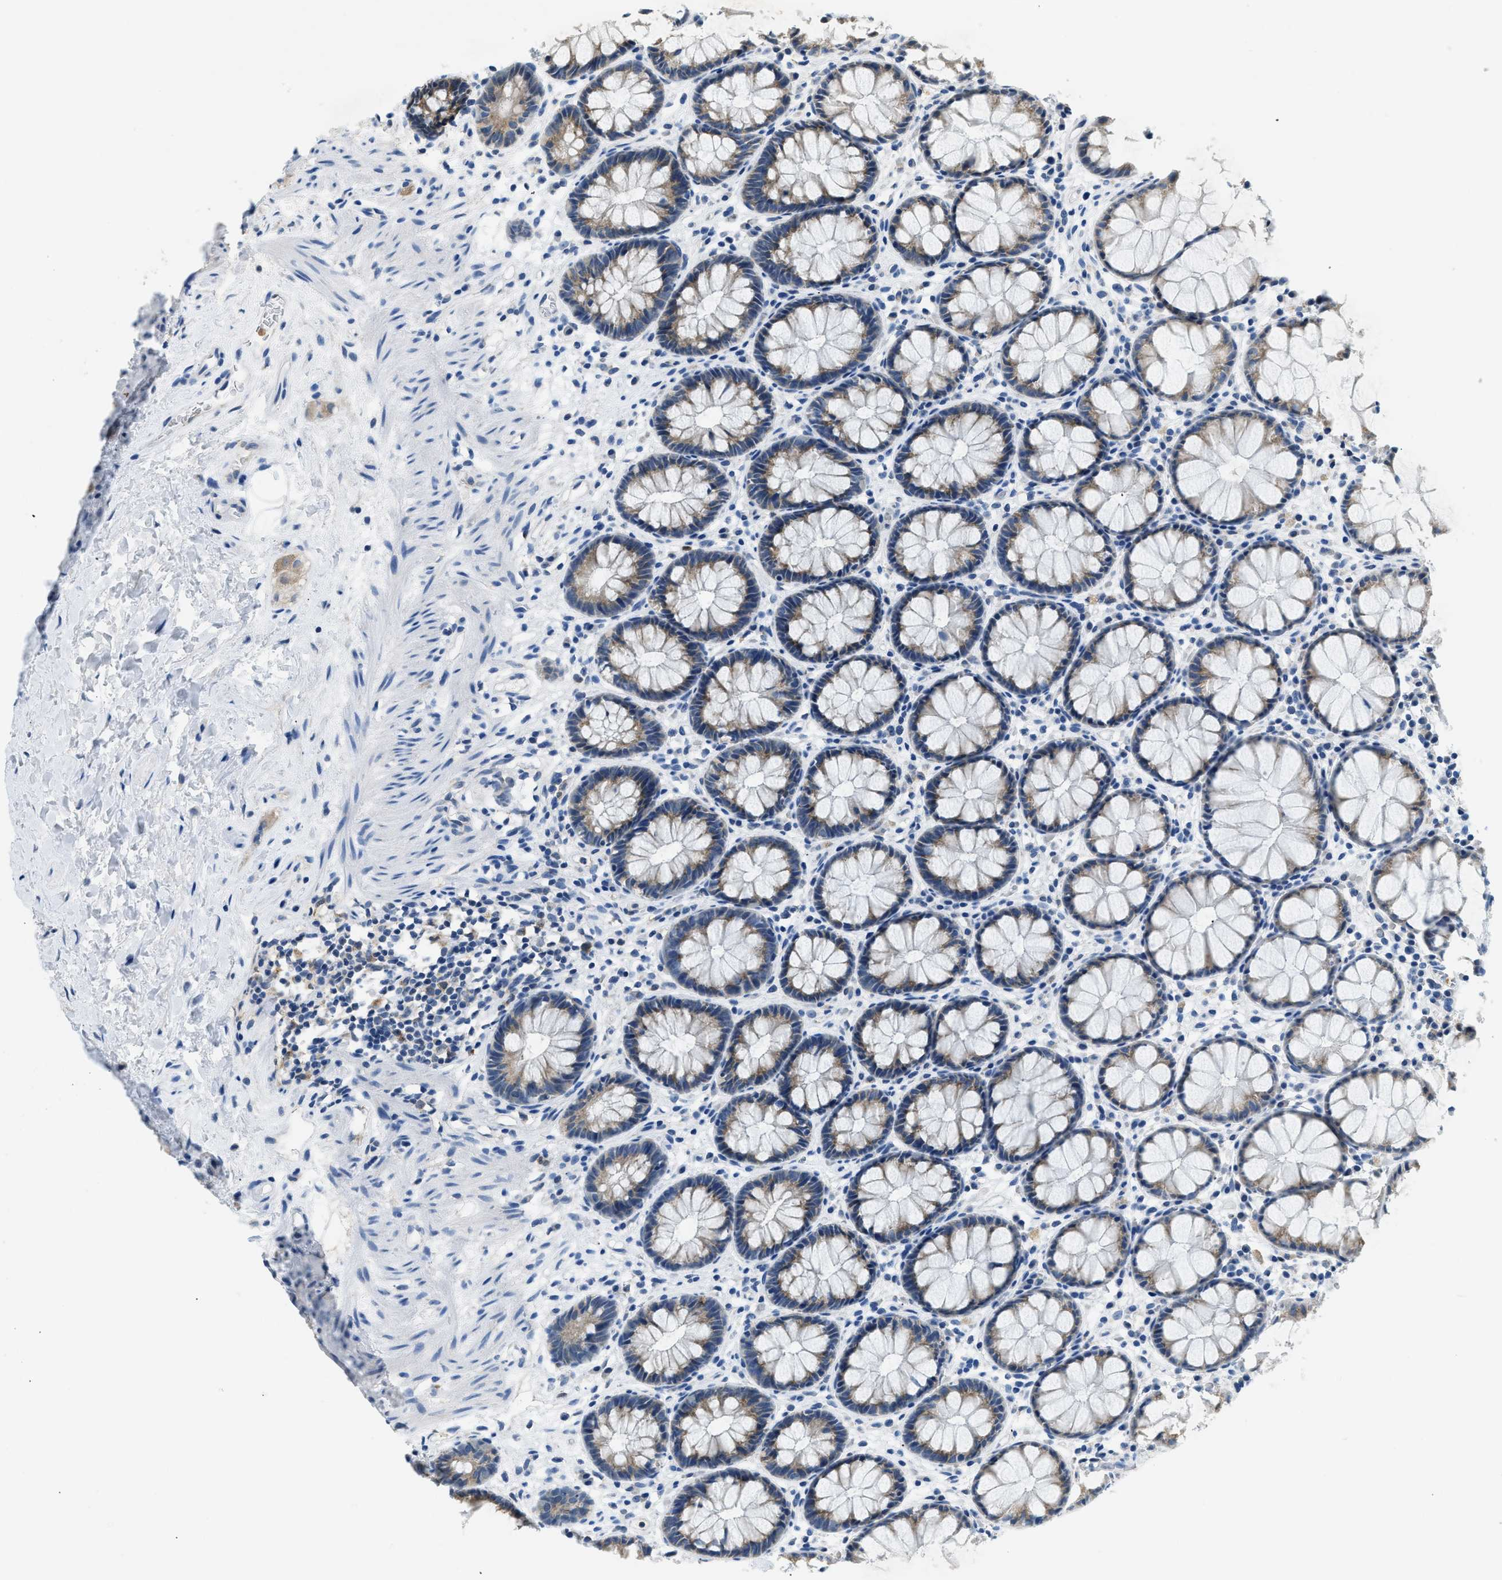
{"staining": {"intensity": "moderate", "quantity": ">75%", "location": "cytoplasmic/membranous"}, "tissue": "rectum", "cell_type": "Glandular cells", "image_type": "normal", "snomed": [{"axis": "morphology", "description": "Normal tissue, NOS"}, {"axis": "topography", "description": "Rectum"}], "caption": "Immunohistochemistry (IHC) photomicrograph of normal rectum stained for a protein (brown), which displays medium levels of moderate cytoplasmic/membranous expression in approximately >75% of glandular cells.", "gene": "TOMM34", "patient": {"sex": "male", "age": 64}}